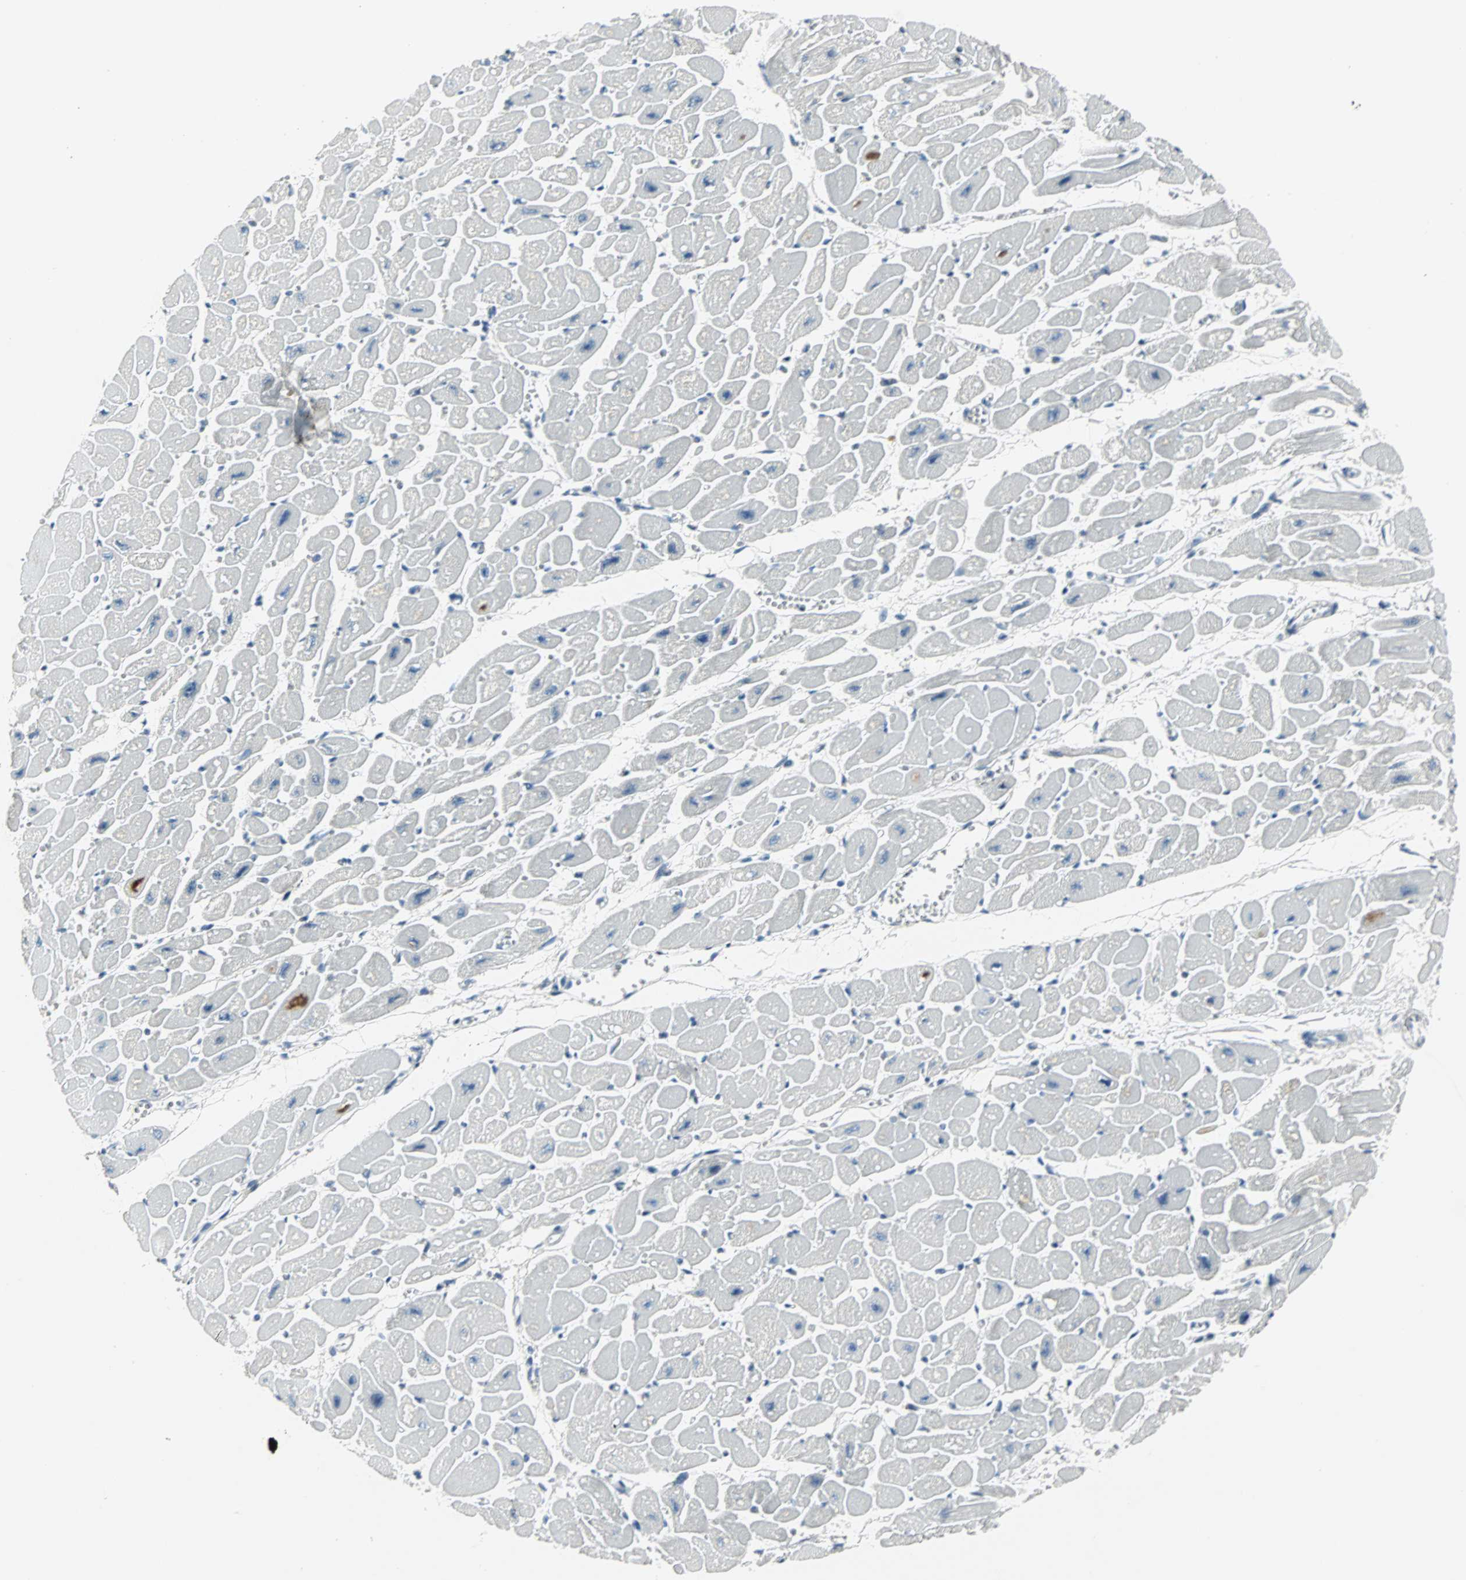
{"staining": {"intensity": "negative", "quantity": "none", "location": "none"}, "tissue": "heart muscle", "cell_type": "Cardiomyocytes", "image_type": "normal", "snomed": [{"axis": "morphology", "description": "Normal tissue, NOS"}, {"axis": "topography", "description": "Heart"}], "caption": "Unremarkable heart muscle was stained to show a protein in brown. There is no significant staining in cardiomyocytes. The staining was performed using DAB to visualize the protein expression in brown, while the nuclei were stained in blue with hematoxylin (Magnification: 20x).", "gene": "SLC2A5", "patient": {"sex": "female", "age": 54}}